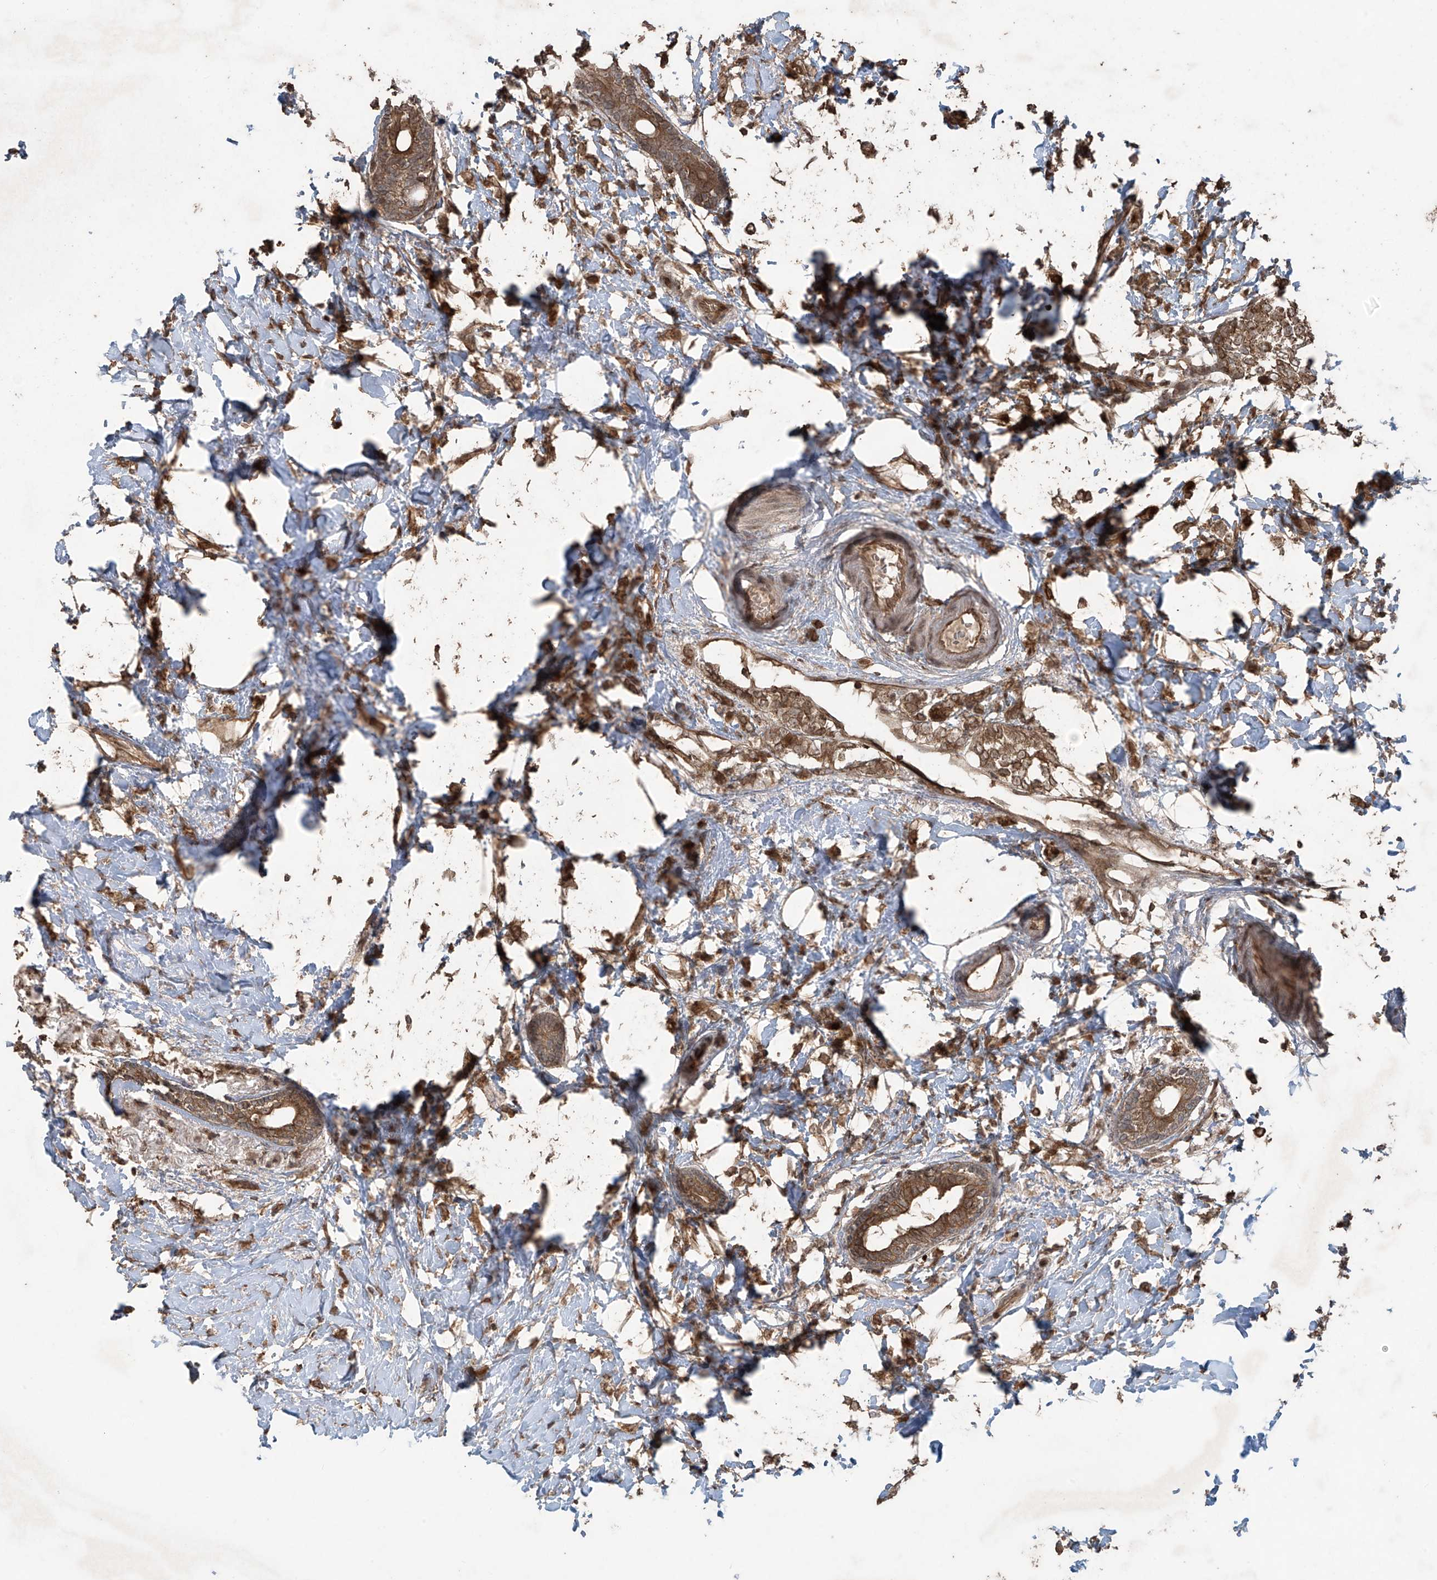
{"staining": {"intensity": "moderate", "quantity": ">75%", "location": "cytoplasmic/membranous"}, "tissue": "breast cancer", "cell_type": "Tumor cells", "image_type": "cancer", "snomed": [{"axis": "morphology", "description": "Normal tissue, NOS"}, {"axis": "morphology", "description": "Lobular carcinoma"}, {"axis": "topography", "description": "Breast"}], "caption": "A brown stain highlights moderate cytoplasmic/membranous expression of a protein in lobular carcinoma (breast) tumor cells.", "gene": "PGPEP1", "patient": {"sex": "female", "age": 47}}